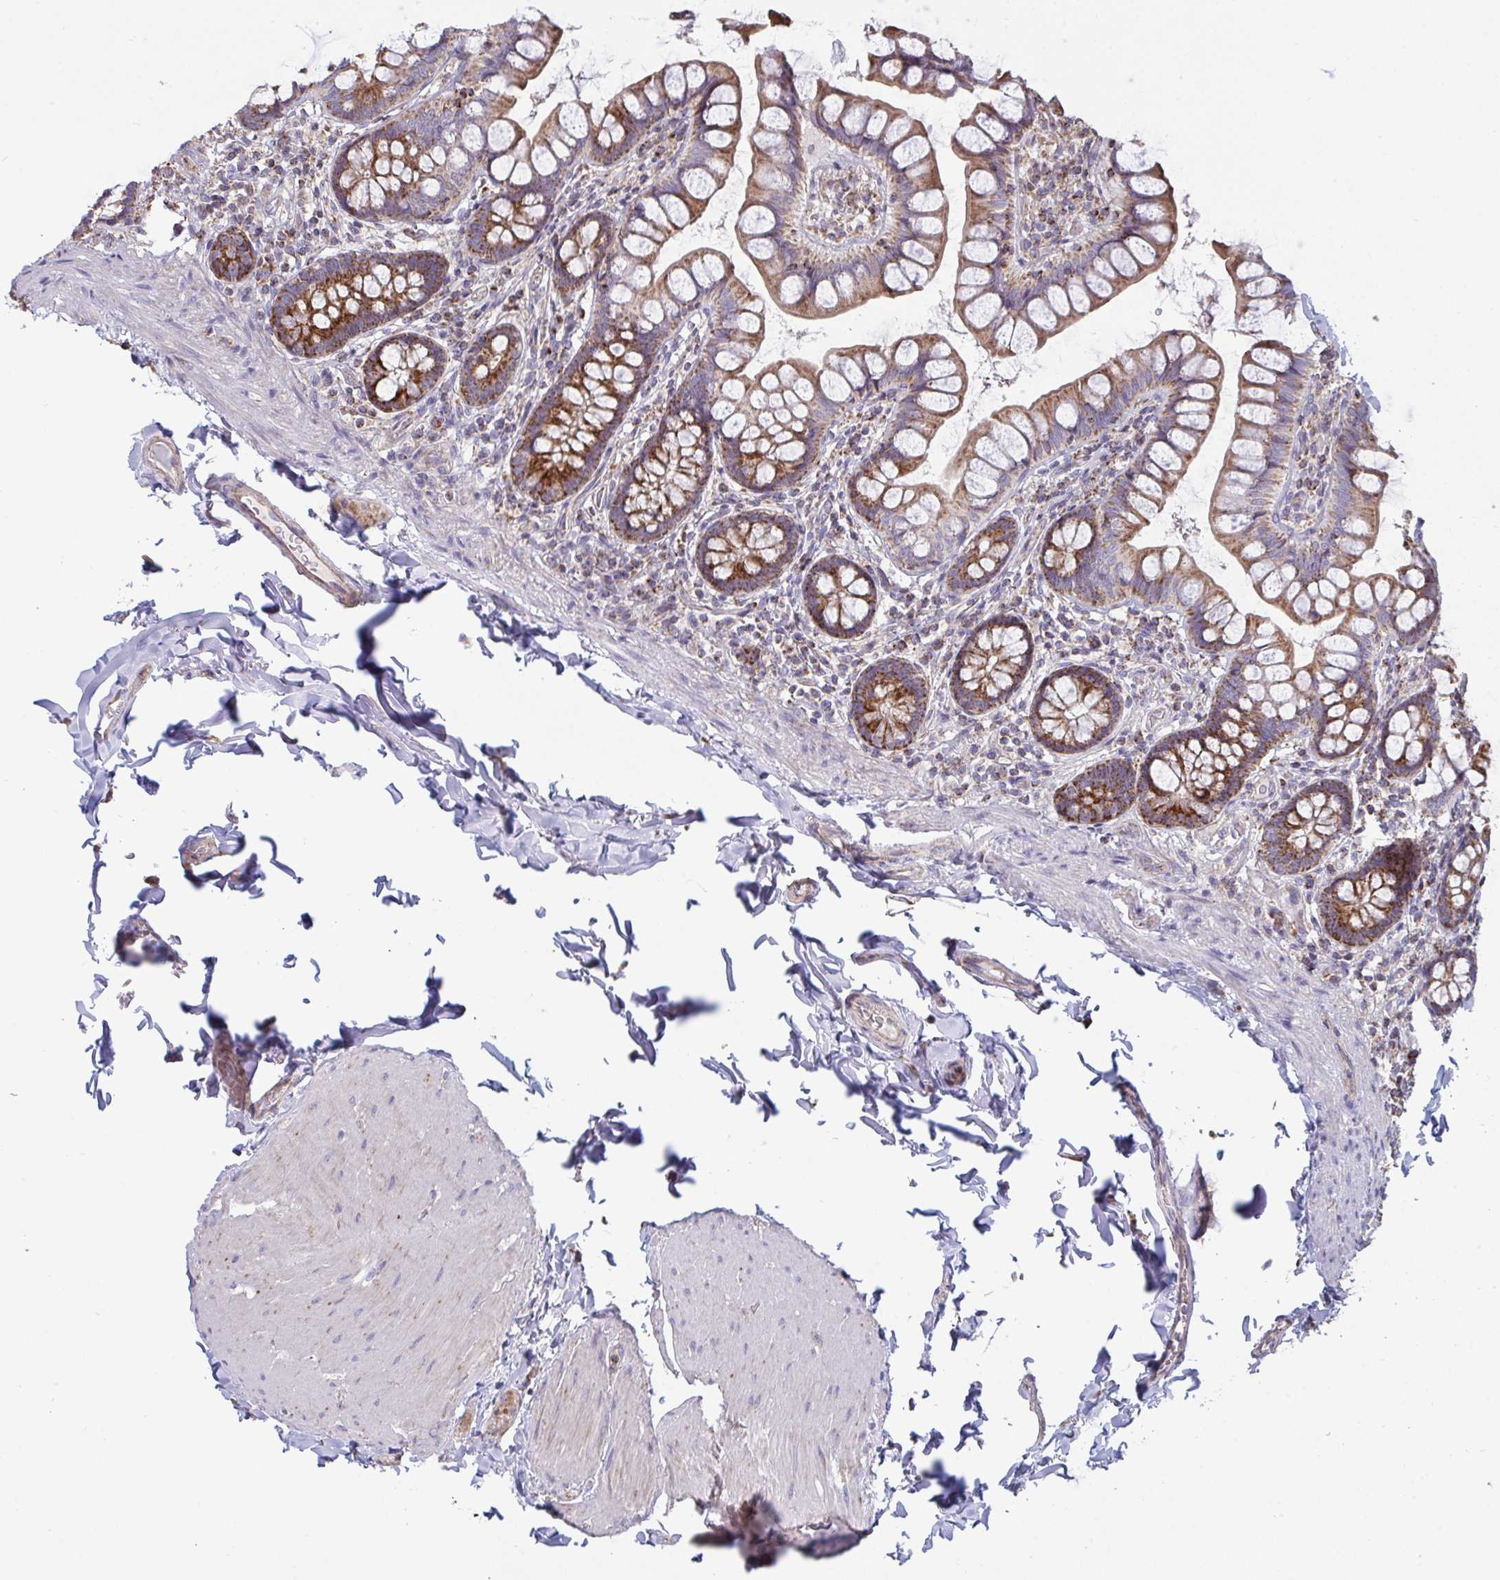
{"staining": {"intensity": "strong", "quantity": ">75%", "location": "cytoplasmic/membranous"}, "tissue": "small intestine", "cell_type": "Glandular cells", "image_type": "normal", "snomed": [{"axis": "morphology", "description": "Normal tissue, NOS"}, {"axis": "topography", "description": "Small intestine"}], "caption": "A photomicrograph showing strong cytoplasmic/membranous expression in about >75% of glandular cells in unremarkable small intestine, as visualized by brown immunohistochemical staining.", "gene": "MICOS10", "patient": {"sex": "male", "age": 70}}